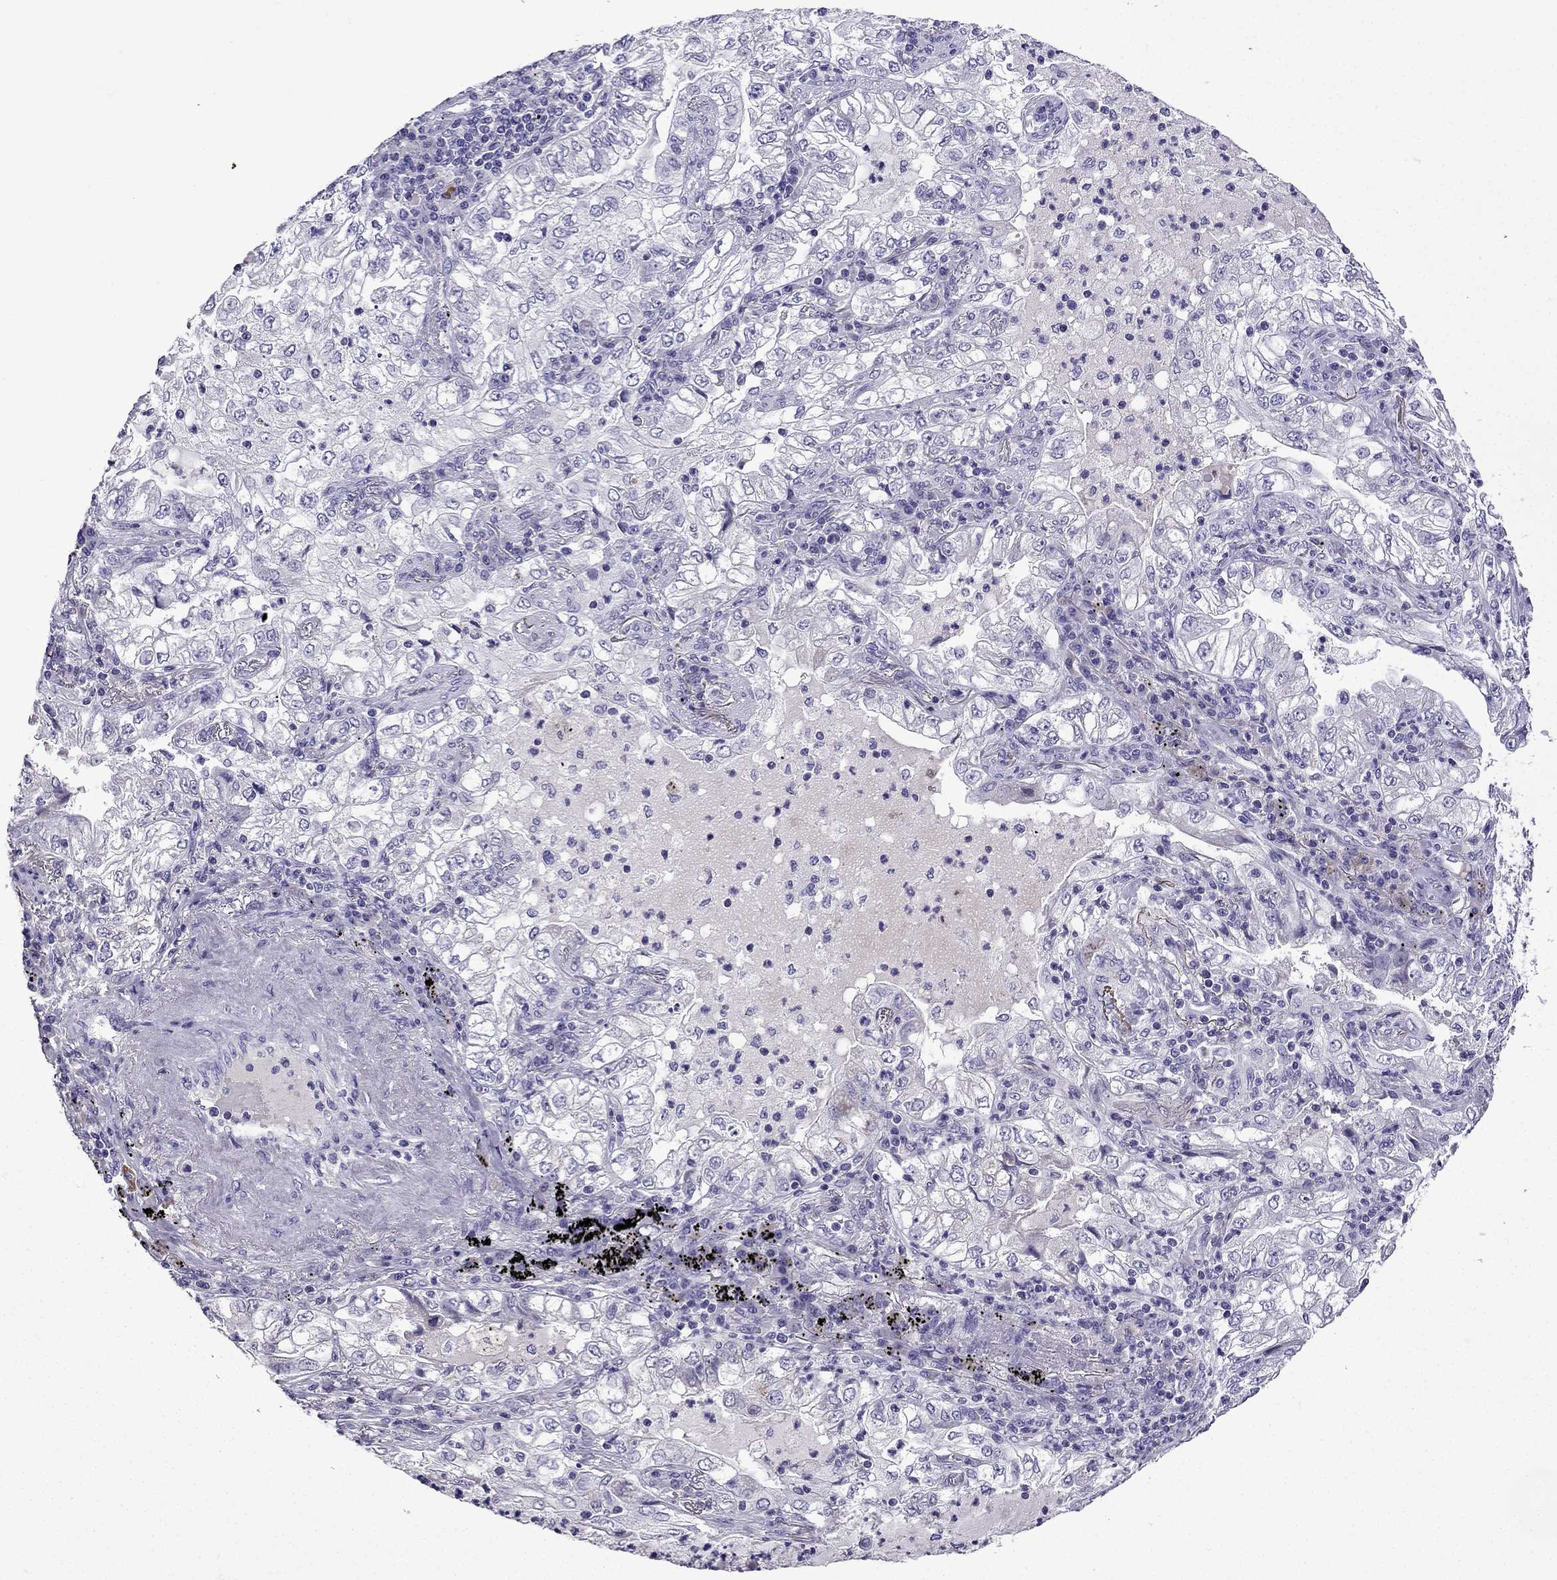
{"staining": {"intensity": "negative", "quantity": "none", "location": "none"}, "tissue": "lung cancer", "cell_type": "Tumor cells", "image_type": "cancer", "snomed": [{"axis": "morphology", "description": "Adenocarcinoma, NOS"}, {"axis": "topography", "description": "Lung"}], "caption": "Human adenocarcinoma (lung) stained for a protein using immunohistochemistry exhibits no positivity in tumor cells.", "gene": "TTN", "patient": {"sex": "female", "age": 73}}